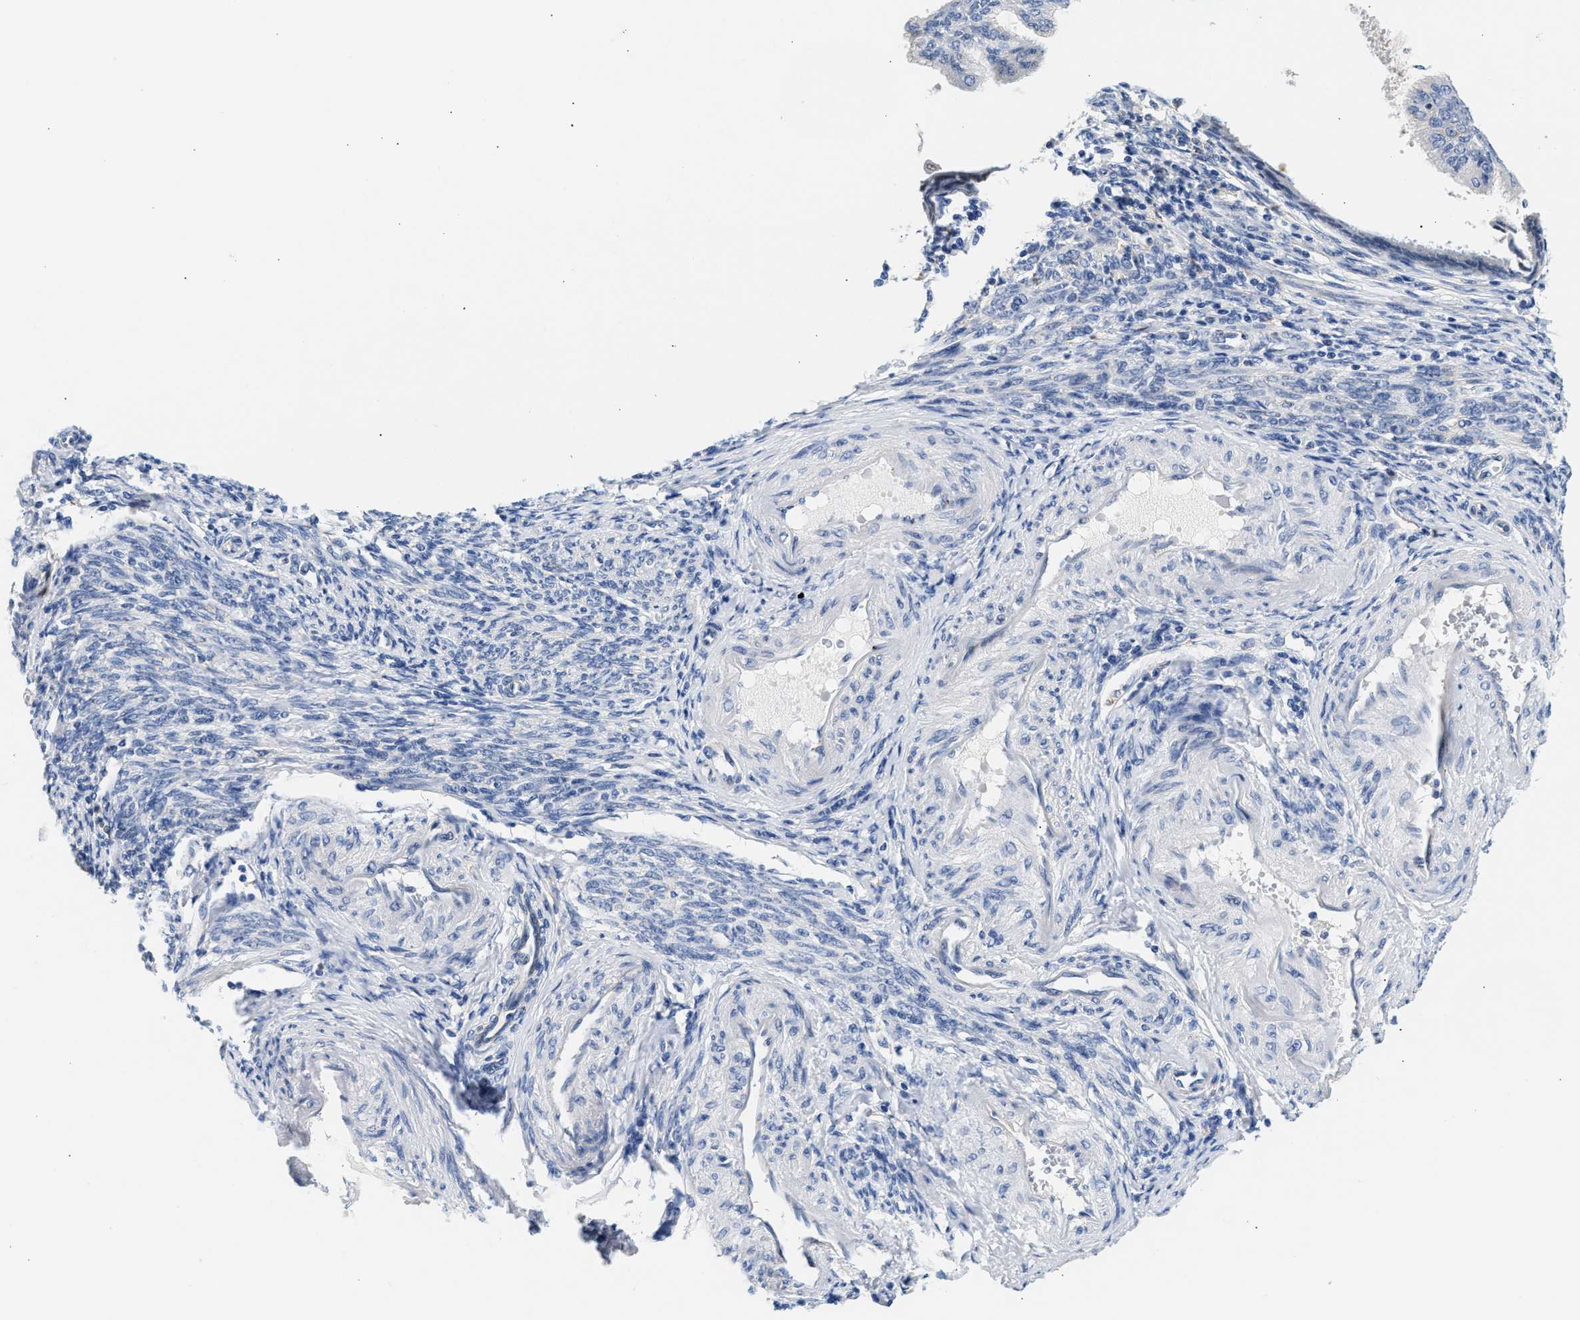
{"staining": {"intensity": "negative", "quantity": "none", "location": "none"}, "tissue": "endometrial cancer", "cell_type": "Tumor cells", "image_type": "cancer", "snomed": [{"axis": "morphology", "description": "Adenocarcinoma, NOS"}, {"axis": "topography", "description": "Endometrium"}], "caption": "A photomicrograph of human endometrial cancer is negative for staining in tumor cells.", "gene": "PPM1L", "patient": {"sex": "female", "age": 58}}